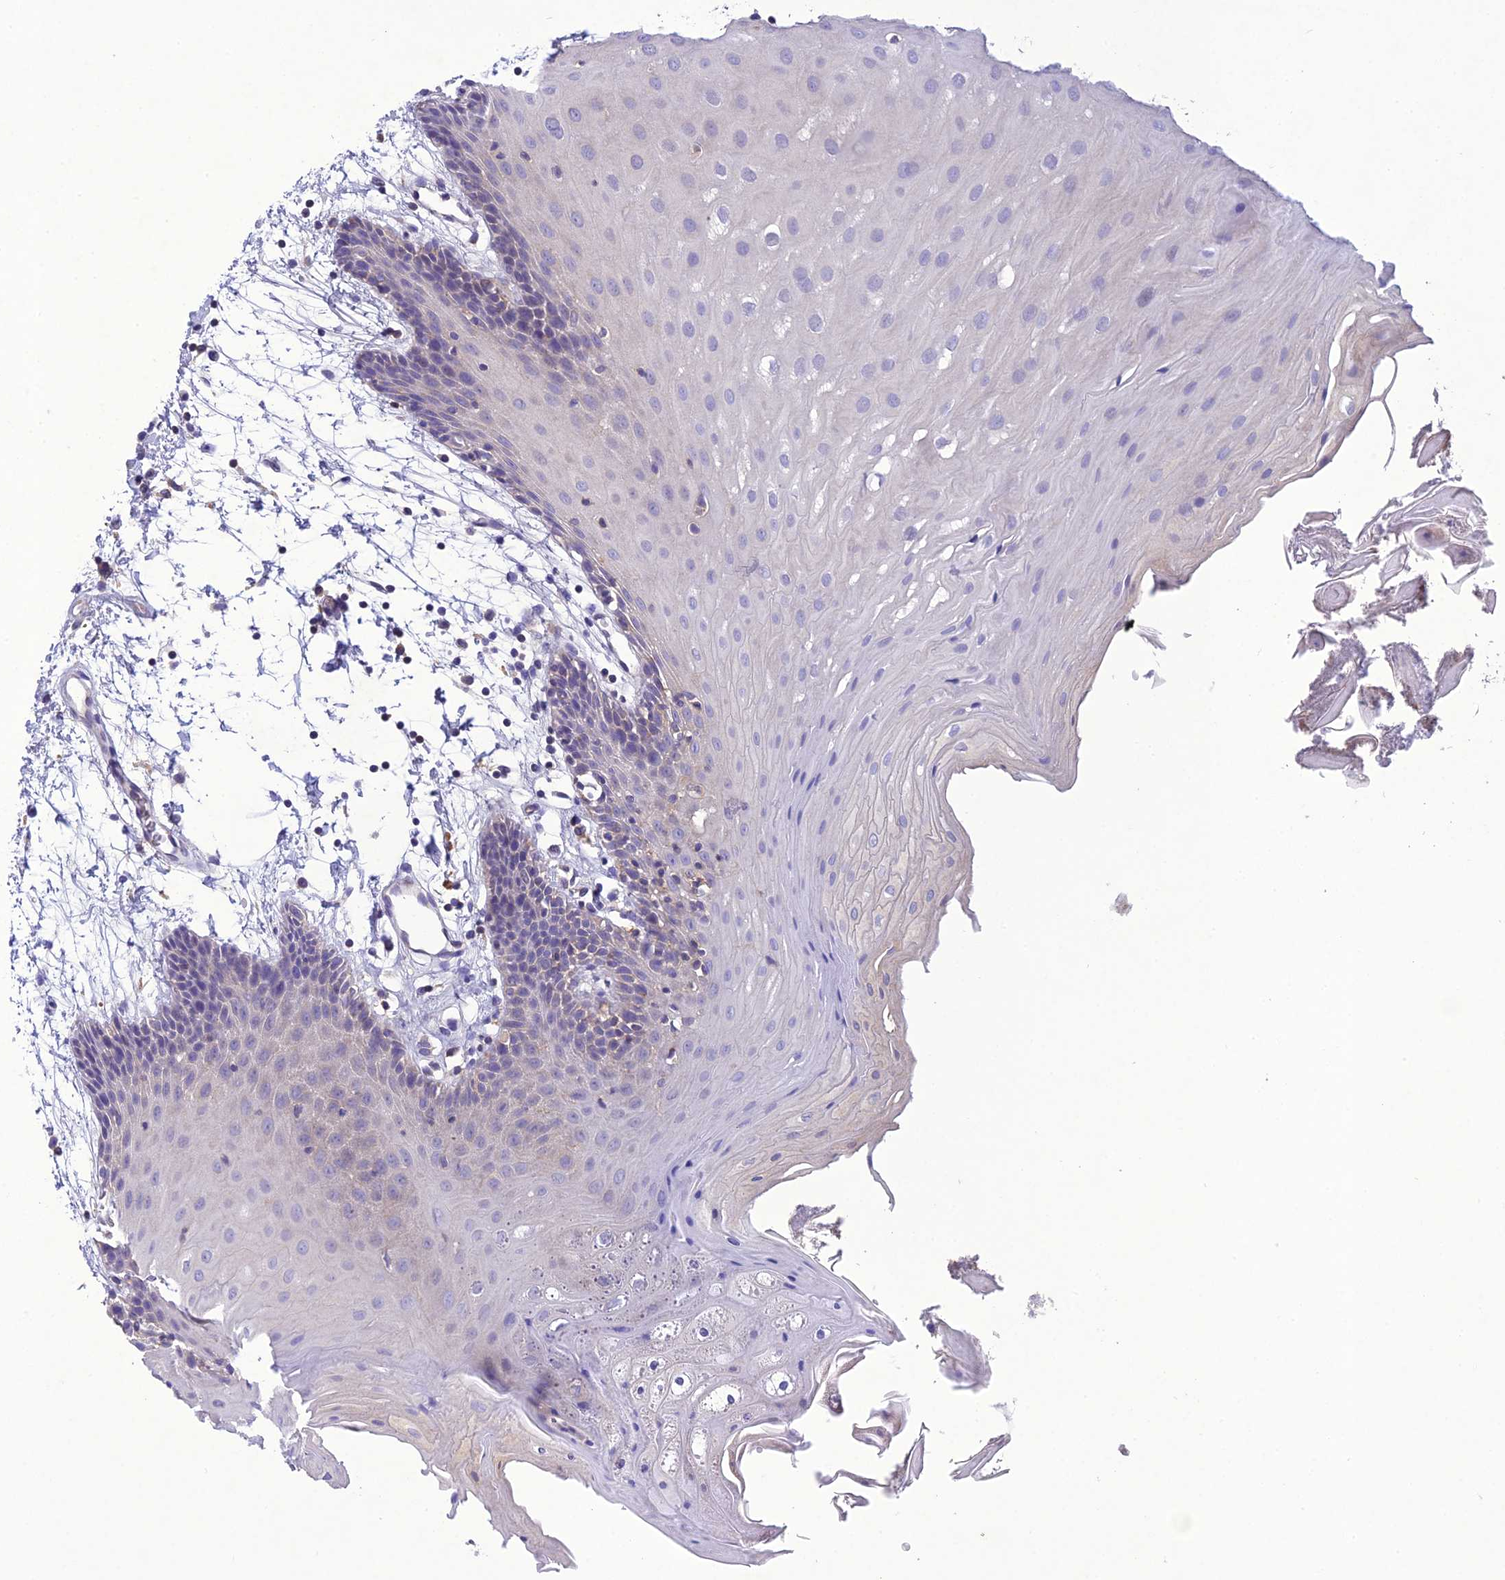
{"staining": {"intensity": "negative", "quantity": "none", "location": "none"}, "tissue": "oral mucosa", "cell_type": "Squamous epithelial cells", "image_type": "normal", "snomed": [{"axis": "morphology", "description": "Normal tissue, NOS"}, {"axis": "topography", "description": "Skeletal muscle"}, {"axis": "topography", "description": "Oral tissue"}, {"axis": "topography", "description": "Salivary gland"}, {"axis": "topography", "description": "Peripheral nerve tissue"}], "caption": "An immunohistochemistry (IHC) micrograph of unremarkable oral mucosa is shown. There is no staining in squamous epithelial cells of oral mucosa.", "gene": "SNX24", "patient": {"sex": "male", "age": 54}}